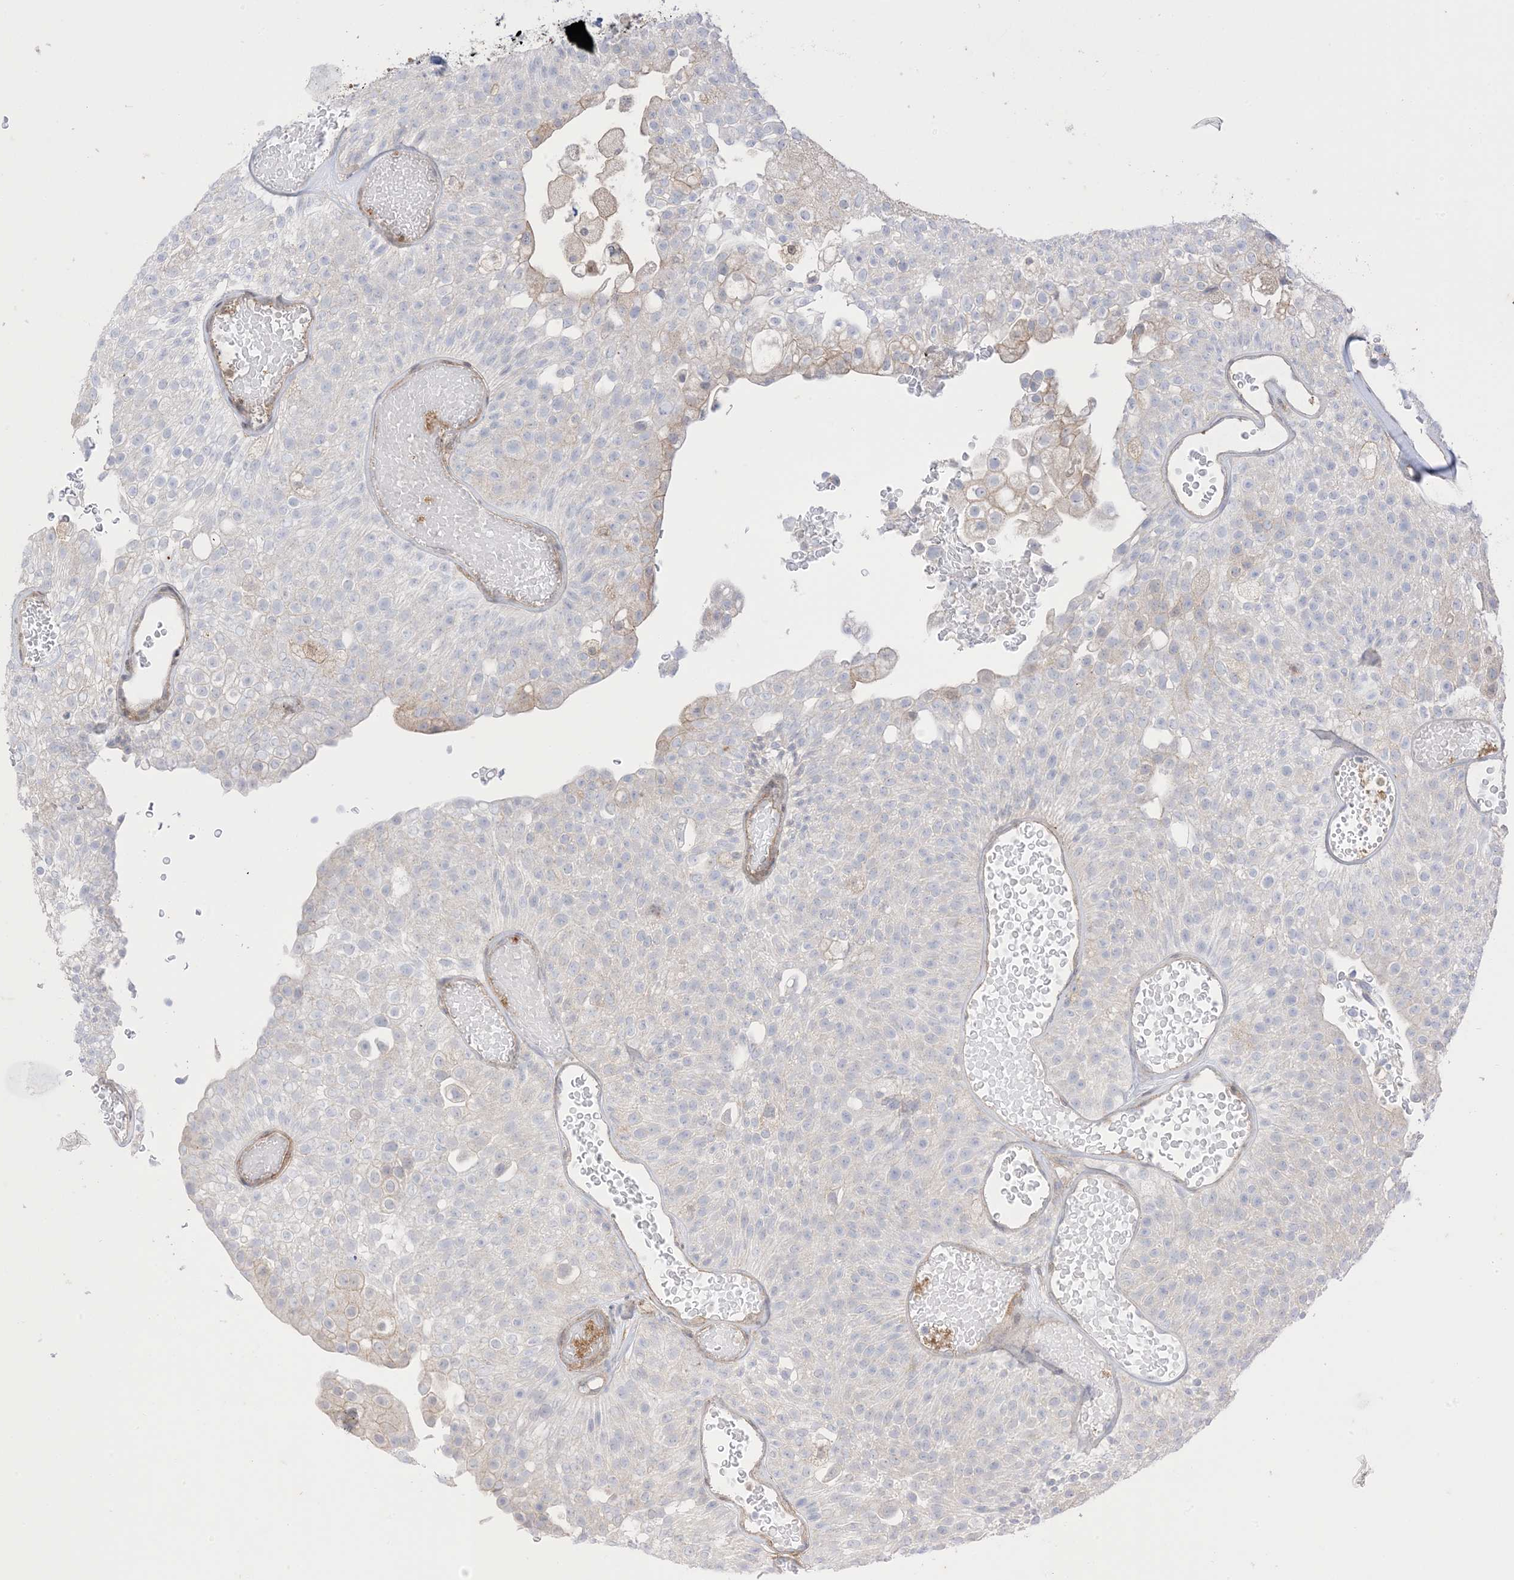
{"staining": {"intensity": "negative", "quantity": "none", "location": "none"}, "tissue": "urothelial cancer", "cell_type": "Tumor cells", "image_type": "cancer", "snomed": [{"axis": "morphology", "description": "Urothelial carcinoma, Low grade"}, {"axis": "topography", "description": "Urinary bladder"}], "caption": "DAB immunohistochemical staining of human low-grade urothelial carcinoma shows no significant expression in tumor cells.", "gene": "GSN", "patient": {"sex": "male", "age": 78}}